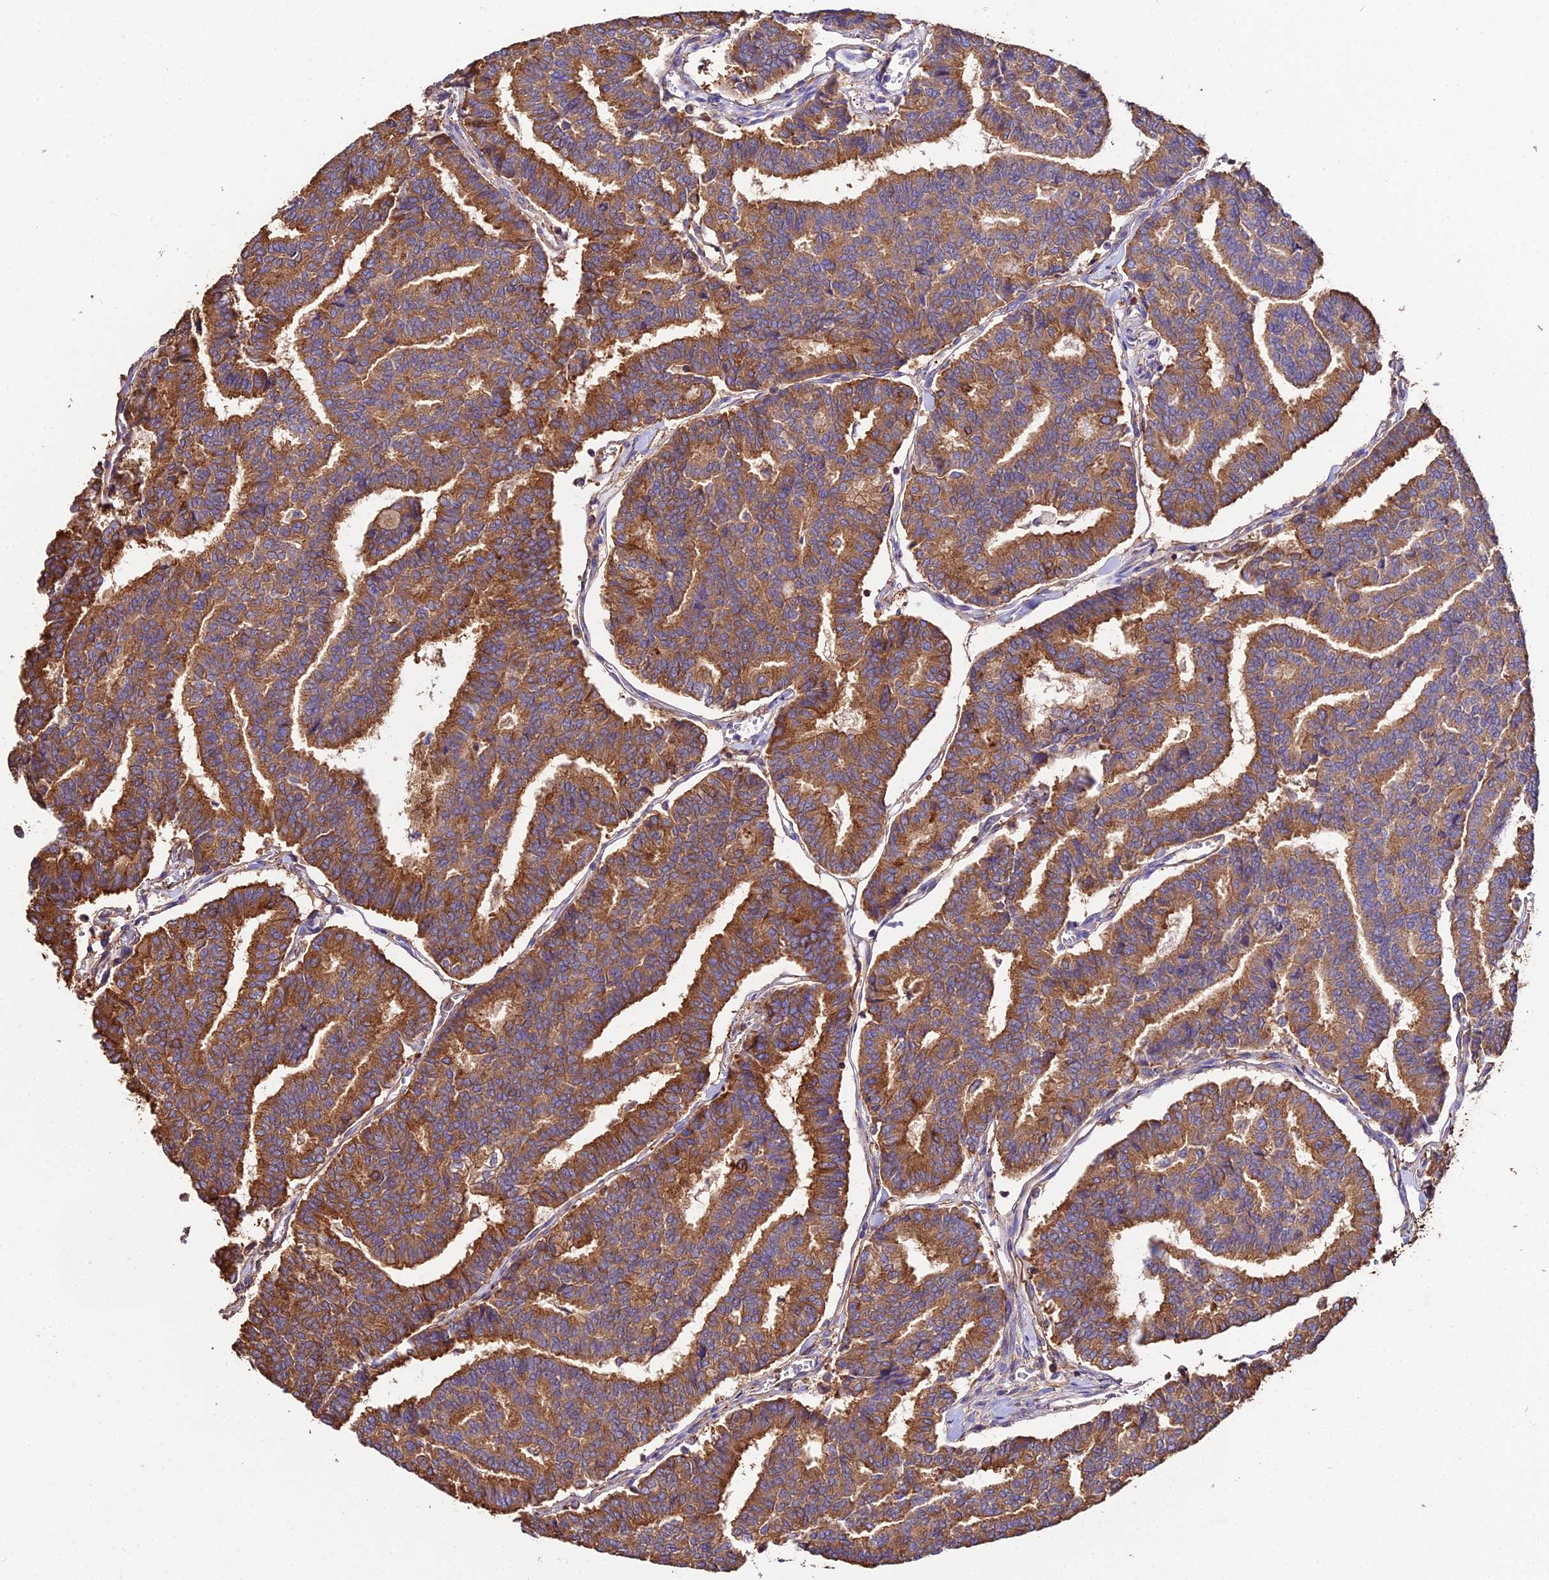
{"staining": {"intensity": "moderate", "quantity": ">75%", "location": "cytoplasmic/membranous"}, "tissue": "thyroid cancer", "cell_type": "Tumor cells", "image_type": "cancer", "snomed": [{"axis": "morphology", "description": "Papillary adenocarcinoma, NOS"}, {"axis": "topography", "description": "Thyroid gland"}], "caption": "Tumor cells demonstrate moderate cytoplasmic/membranous positivity in approximately >75% of cells in thyroid papillary adenocarcinoma. (DAB (3,3'-diaminobenzidine) IHC, brown staining for protein, blue staining for nuclei).", "gene": "TUBA3D", "patient": {"sex": "female", "age": 35}}